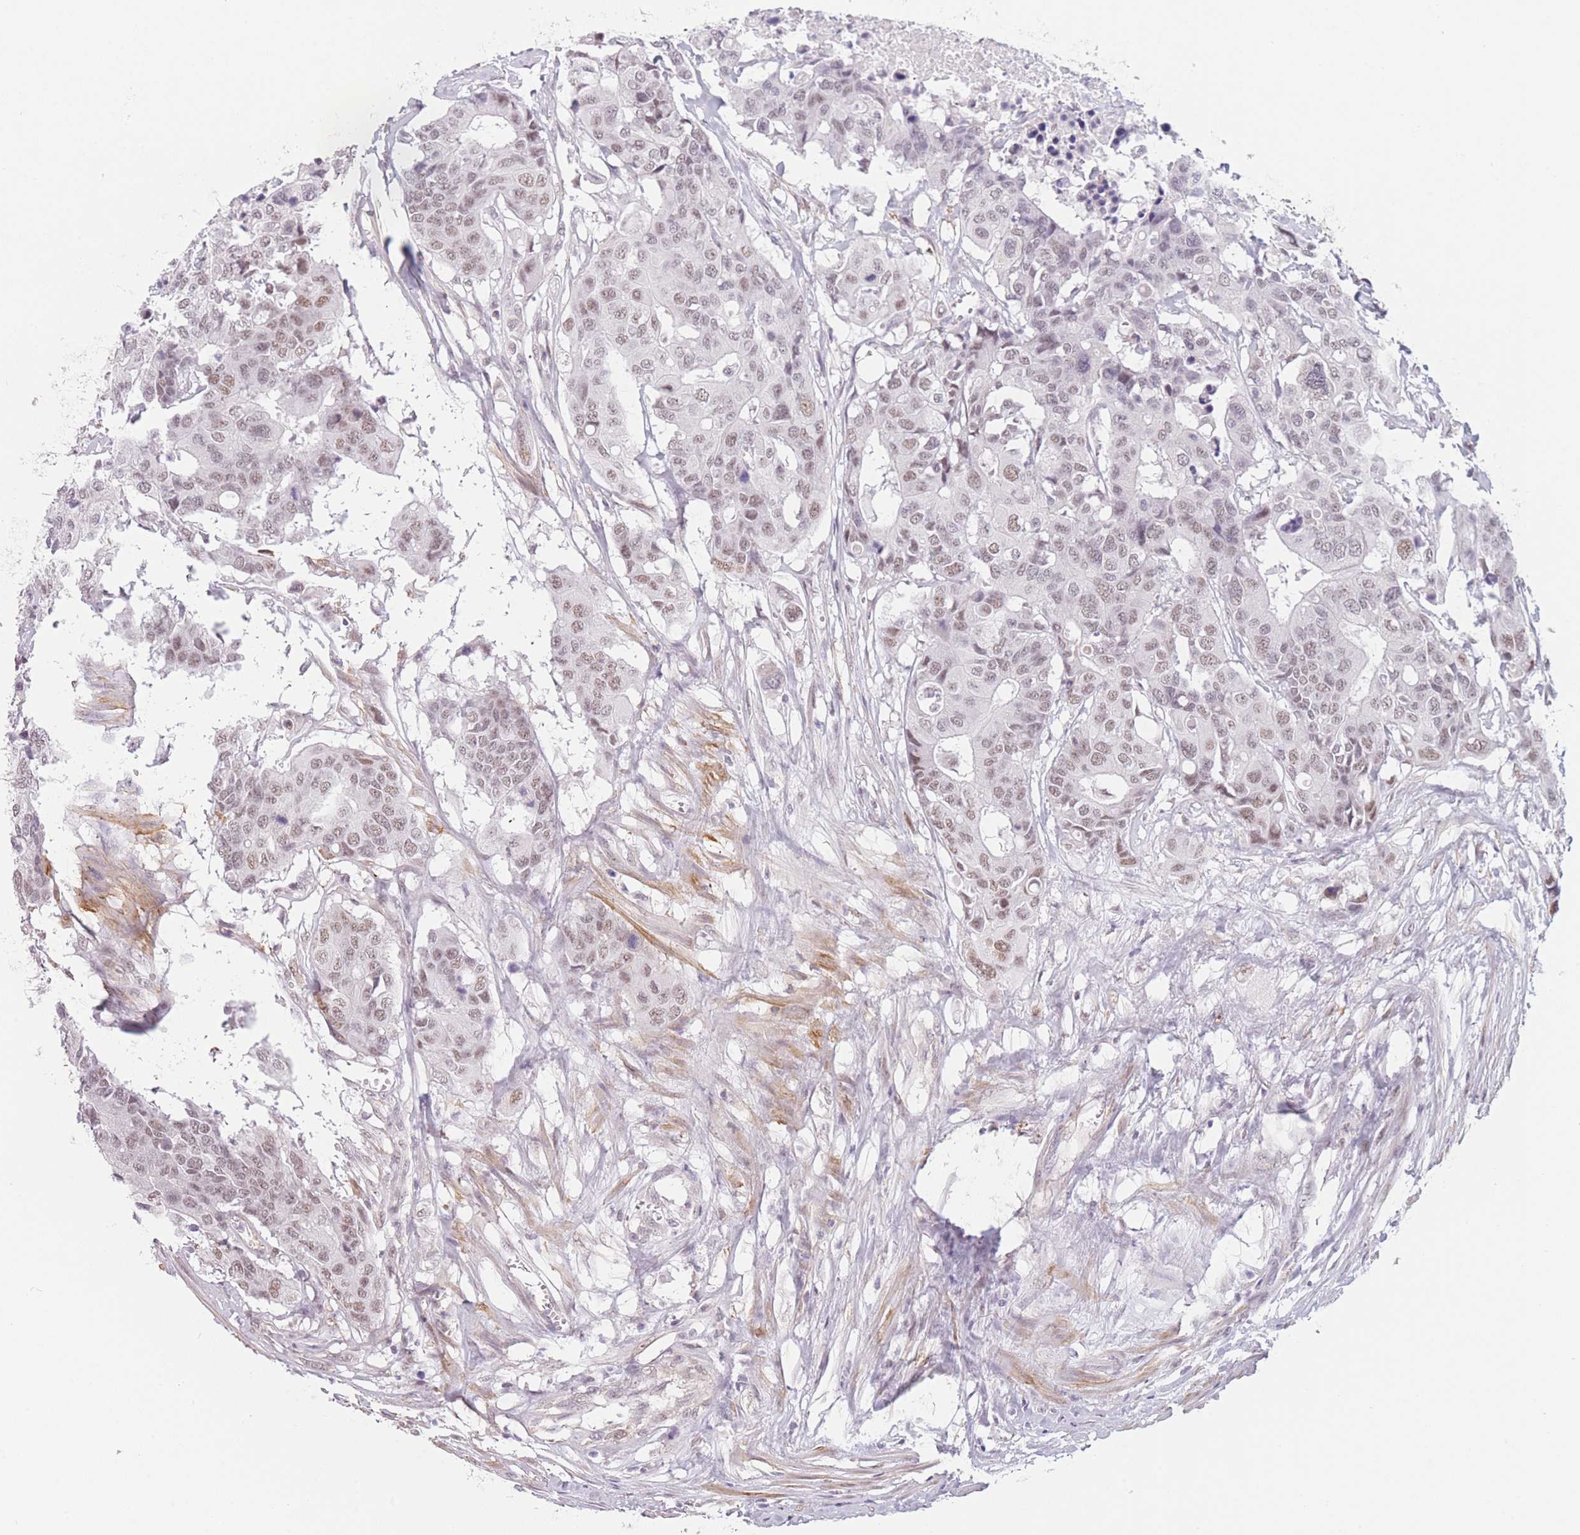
{"staining": {"intensity": "moderate", "quantity": ">75%", "location": "nuclear"}, "tissue": "colorectal cancer", "cell_type": "Tumor cells", "image_type": "cancer", "snomed": [{"axis": "morphology", "description": "Adenocarcinoma, NOS"}, {"axis": "topography", "description": "Colon"}], "caption": "The photomicrograph displays staining of colorectal cancer (adenocarcinoma), revealing moderate nuclear protein expression (brown color) within tumor cells. (brown staining indicates protein expression, while blue staining denotes nuclei).", "gene": "SIN3B", "patient": {"sex": "male", "age": 77}}